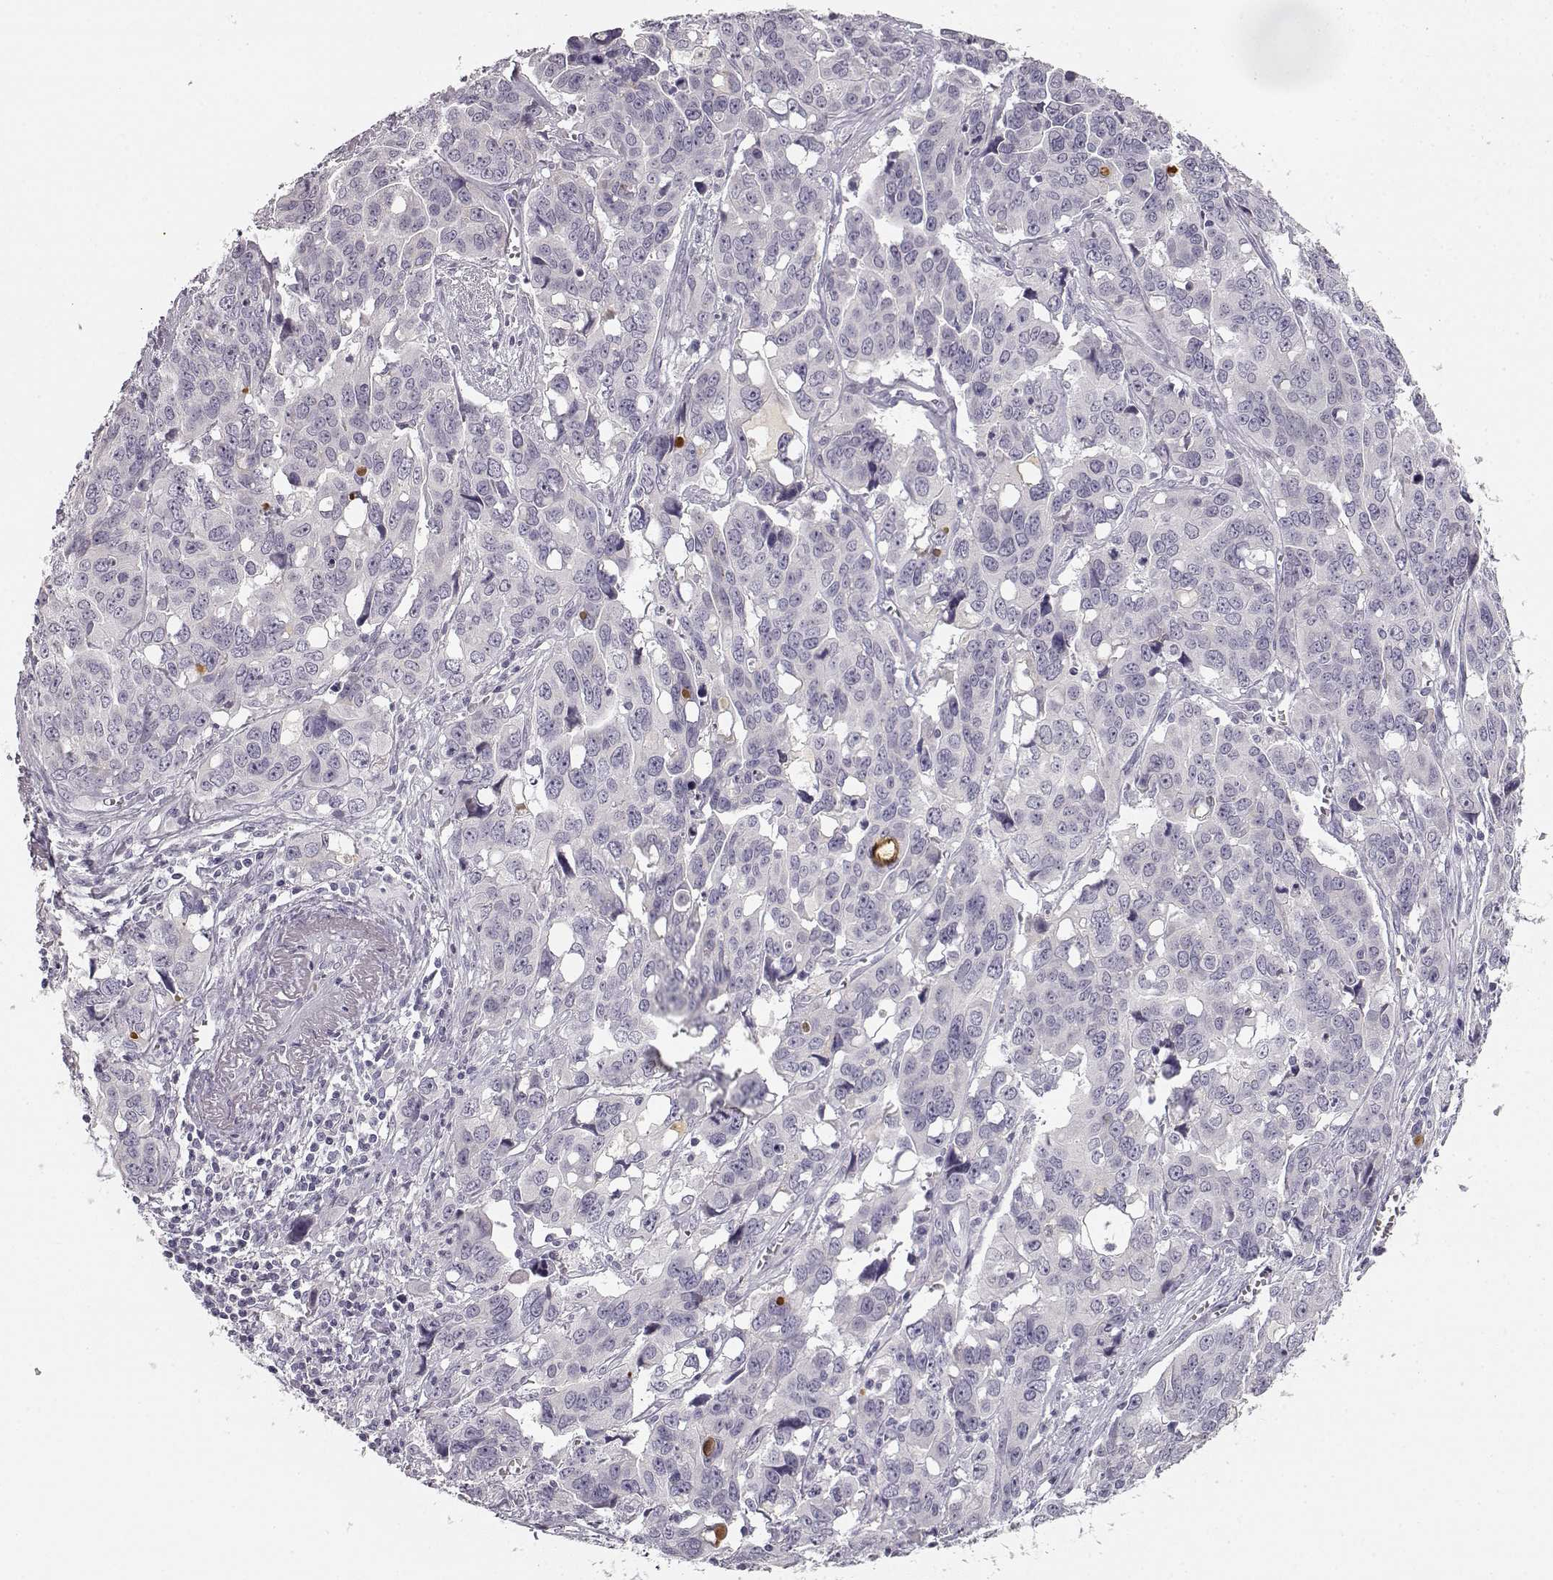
{"staining": {"intensity": "negative", "quantity": "none", "location": "none"}, "tissue": "ovarian cancer", "cell_type": "Tumor cells", "image_type": "cancer", "snomed": [{"axis": "morphology", "description": "Carcinoma, endometroid"}, {"axis": "topography", "description": "Ovary"}], "caption": "DAB immunohistochemical staining of human ovarian endometroid carcinoma demonstrates no significant staining in tumor cells. (DAB immunohistochemistry, high magnification).", "gene": "KIAA0319", "patient": {"sex": "female", "age": 78}}